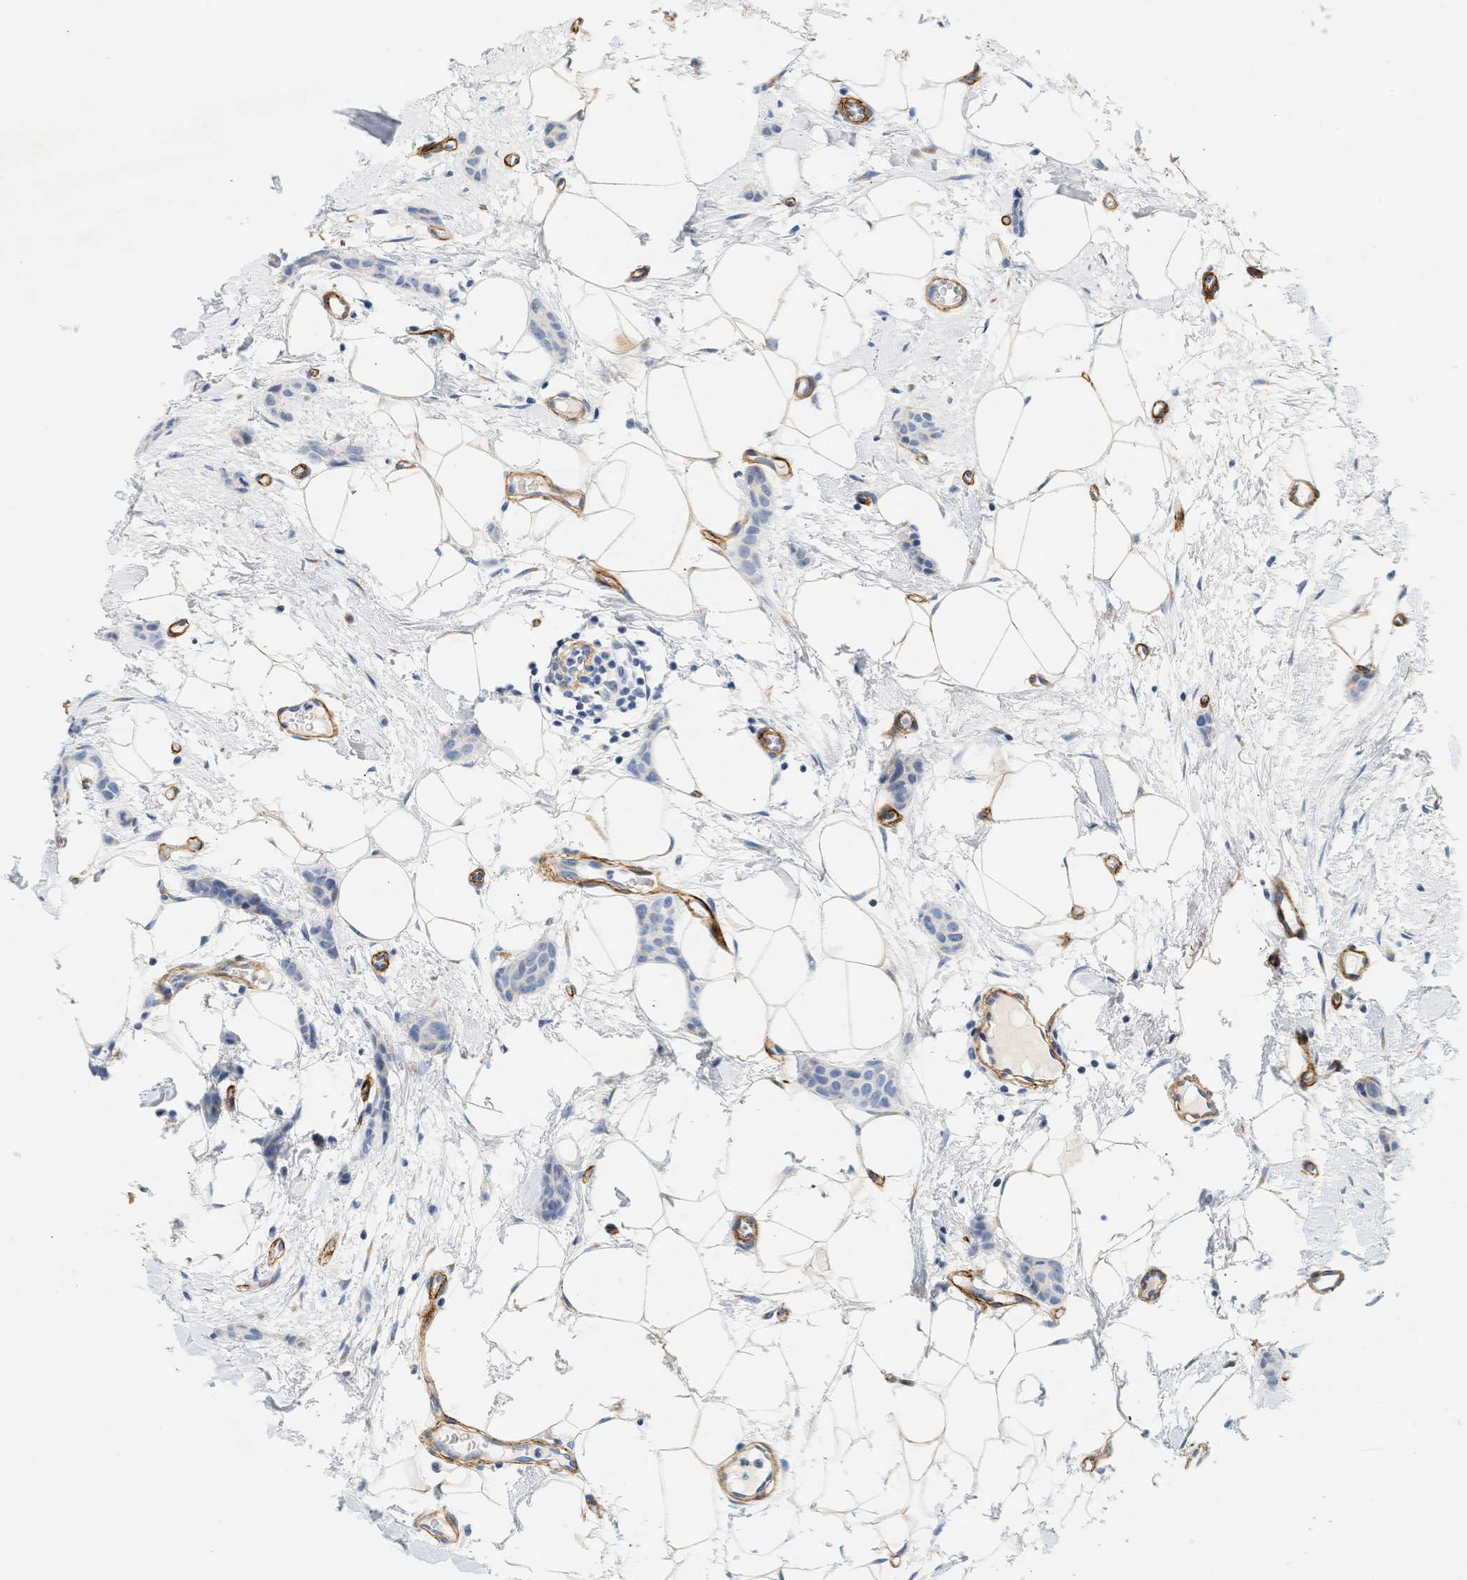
{"staining": {"intensity": "negative", "quantity": "none", "location": "none"}, "tissue": "breast cancer", "cell_type": "Tumor cells", "image_type": "cancer", "snomed": [{"axis": "morphology", "description": "Lobular carcinoma"}, {"axis": "topography", "description": "Skin"}, {"axis": "topography", "description": "Breast"}], "caption": "Breast lobular carcinoma was stained to show a protein in brown. There is no significant expression in tumor cells.", "gene": "SLC30A7", "patient": {"sex": "female", "age": 46}}